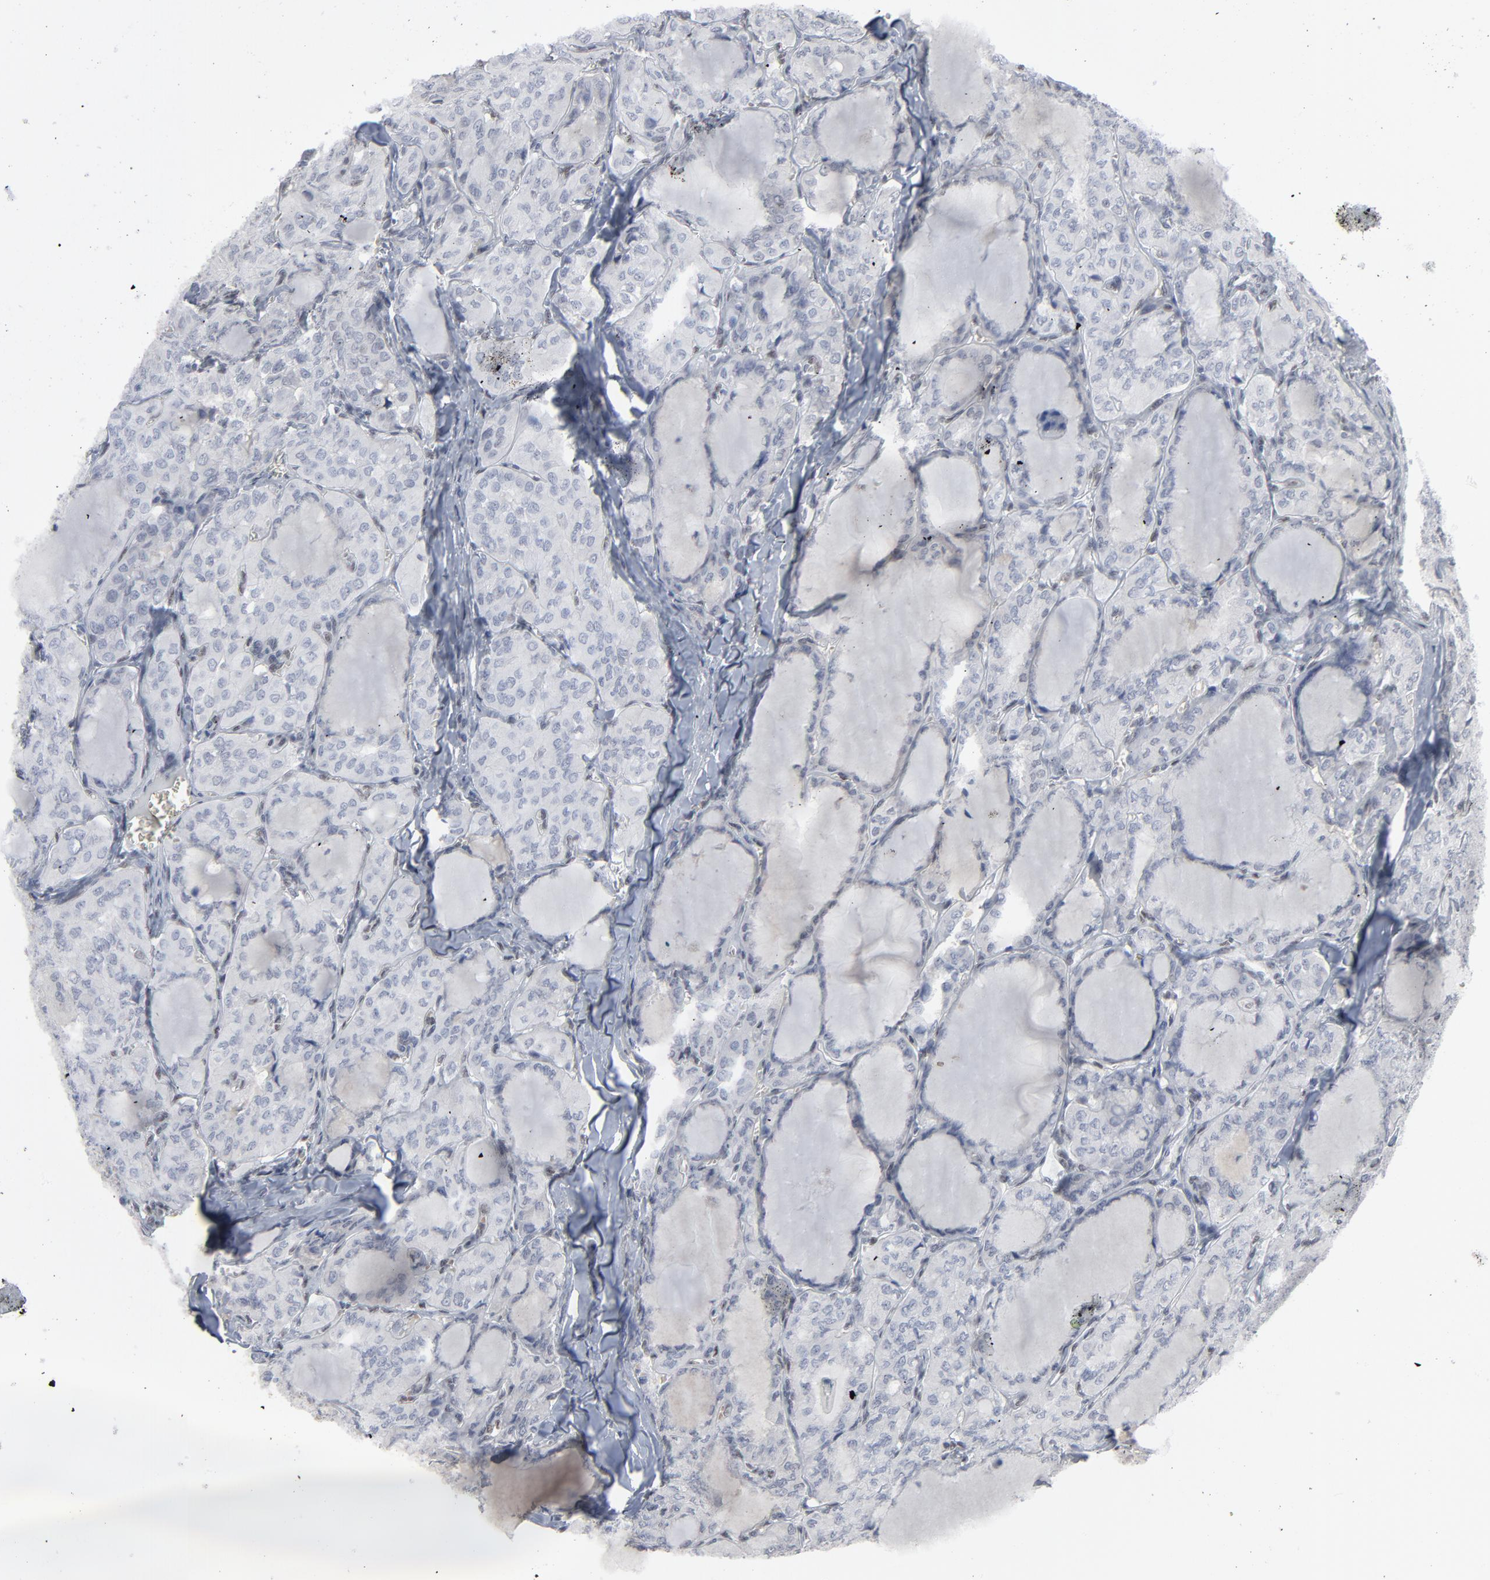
{"staining": {"intensity": "negative", "quantity": "none", "location": "none"}, "tissue": "thyroid cancer", "cell_type": "Tumor cells", "image_type": "cancer", "snomed": [{"axis": "morphology", "description": "Papillary adenocarcinoma, NOS"}, {"axis": "topography", "description": "Thyroid gland"}], "caption": "The photomicrograph displays no staining of tumor cells in thyroid cancer (papillary adenocarcinoma). (DAB (3,3'-diaminobenzidine) immunohistochemistry with hematoxylin counter stain).", "gene": "ATF7", "patient": {"sex": "male", "age": 20}}